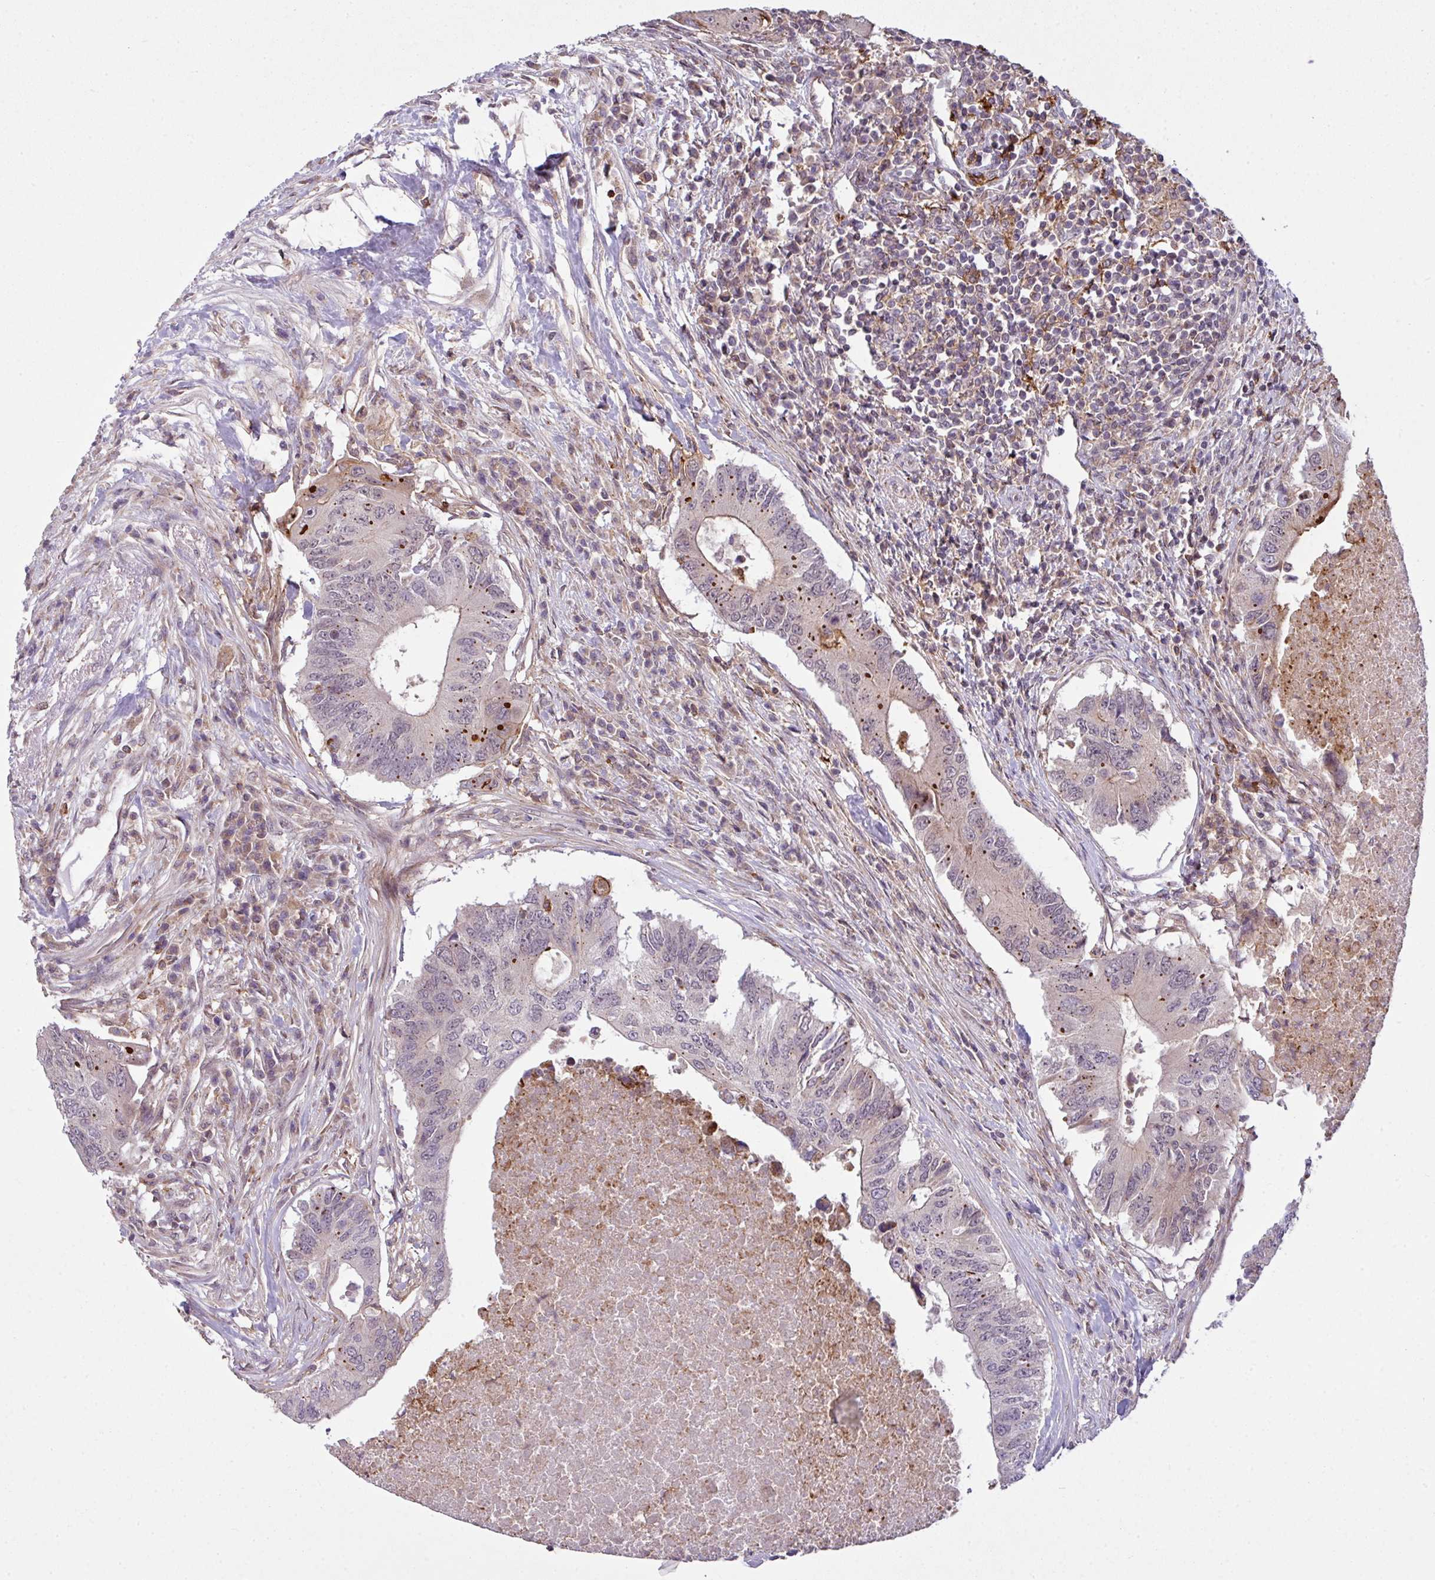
{"staining": {"intensity": "negative", "quantity": "none", "location": "none"}, "tissue": "colorectal cancer", "cell_type": "Tumor cells", "image_type": "cancer", "snomed": [{"axis": "morphology", "description": "Adenocarcinoma, NOS"}, {"axis": "topography", "description": "Colon"}], "caption": "Tumor cells show no significant protein positivity in colorectal adenocarcinoma.", "gene": "ZC2HC1C", "patient": {"sex": "male", "age": 71}}